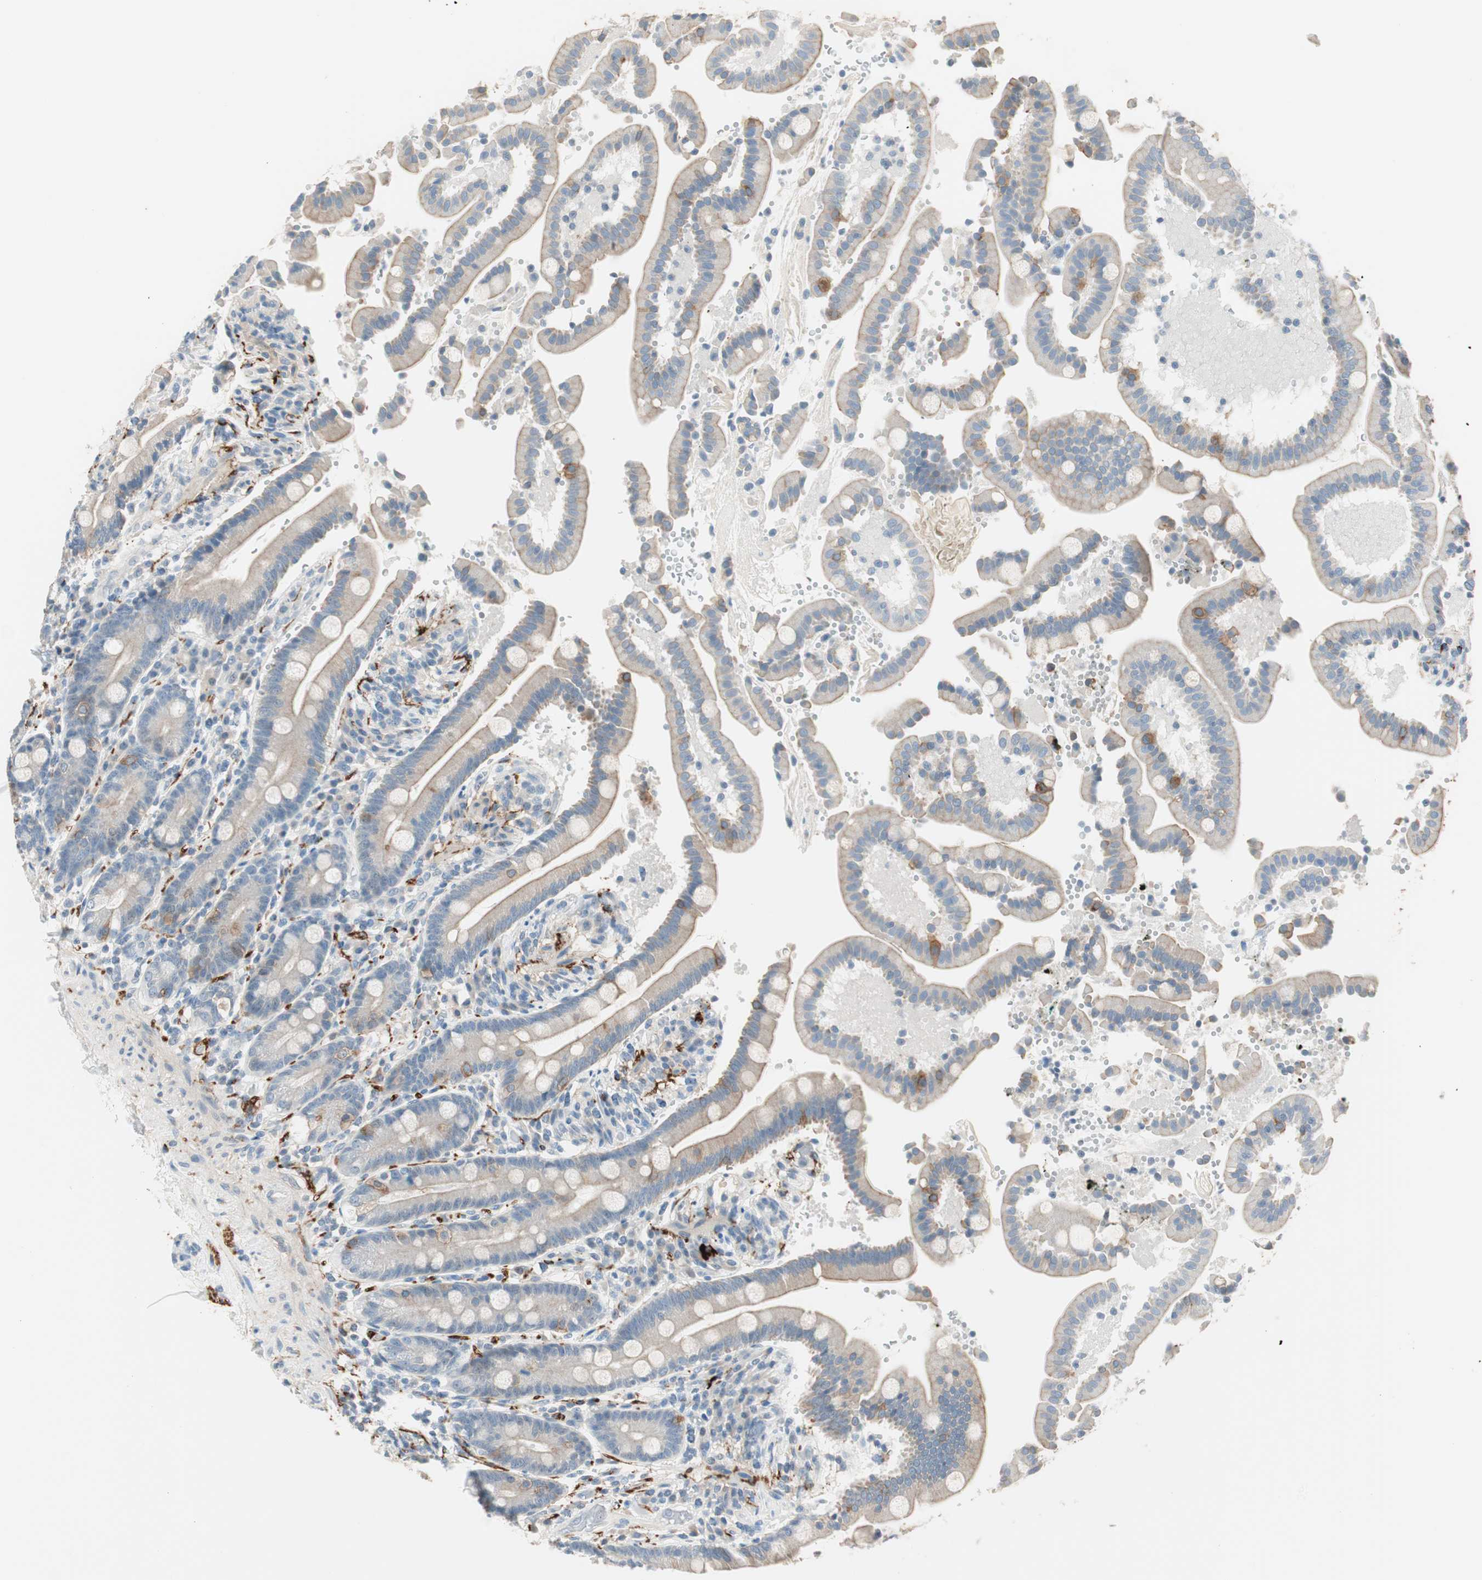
{"staining": {"intensity": "negative", "quantity": "none", "location": "none"}, "tissue": "duodenum", "cell_type": "Glandular cells", "image_type": "normal", "snomed": [{"axis": "morphology", "description": "Normal tissue, NOS"}, {"axis": "topography", "description": "Small intestine, NOS"}], "caption": "The immunohistochemistry (IHC) histopathology image has no significant positivity in glandular cells of duodenum.", "gene": "GNAO1", "patient": {"sex": "female", "age": 71}}